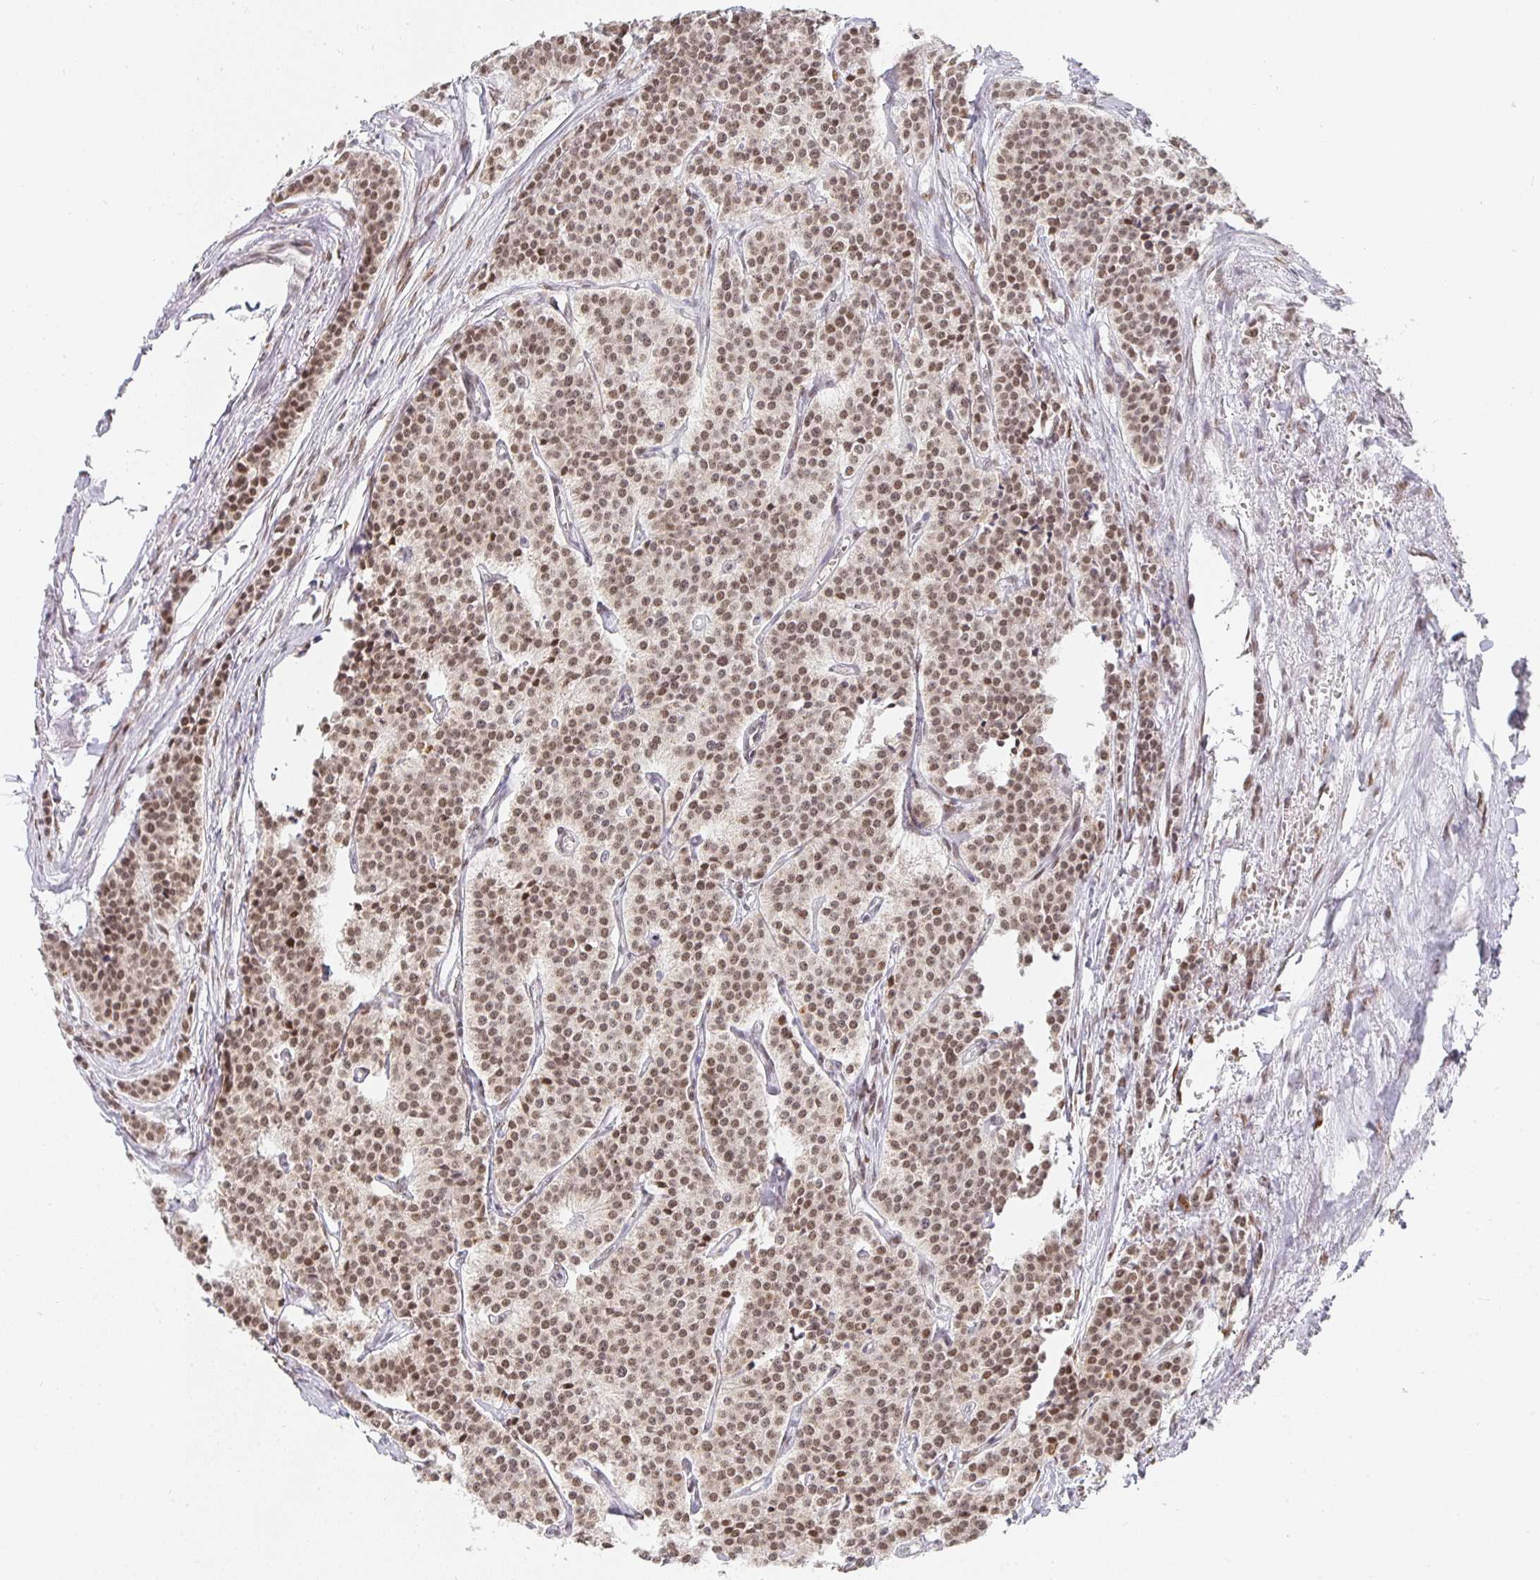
{"staining": {"intensity": "moderate", "quantity": ">75%", "location": "nuclear"}, "tissue": "carcinoid", "cell_type": "Tumor cells", "image_type": "cancer", "snomed": [{"axis": "morphology", "description": "Carcinoid, malignant, NOS"}, {"axis": "topography", "description": "Small intestine"}], "caption": "Carcinoid tissue reveals moderate nuclear staining in approximately >75% of tumor cells (brown staining indicates protein expression, while blue staining denotes nuclei).", "gene": "SMARCA2", "patient": {"sex": "male", "age": 63}}